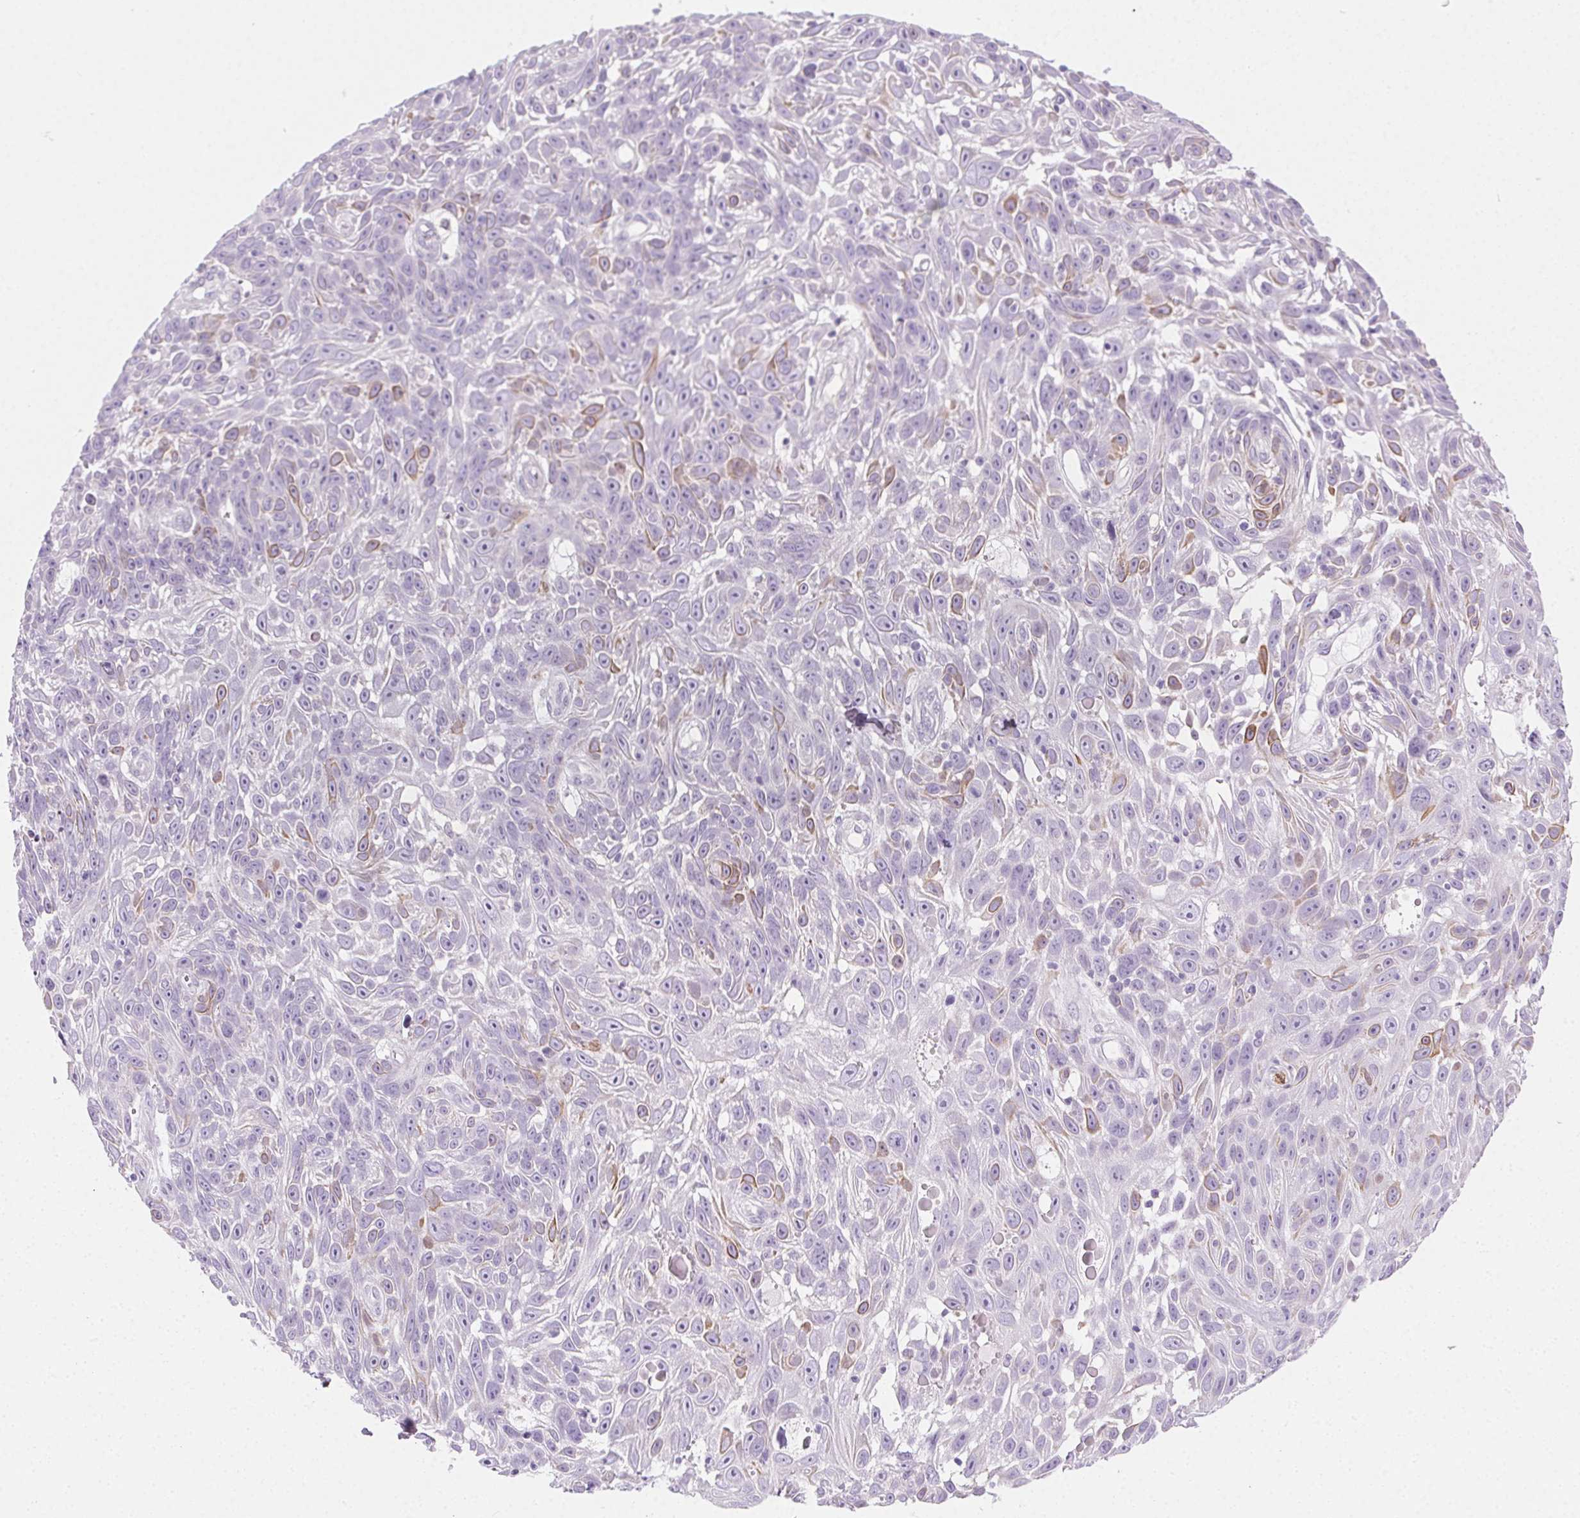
{"staining": {"intensity": "moderate", "quantity": "<25%", "location": "cytoplasmic/membranous"}, "tissue": "skin cancer", "cell_type": "Tumor cells", "image_type": "cancer", "snomed": [{"axis": "morphology", "description": "Squamous cell carcinoma, NOS"}, {"axis": "topography", "description": "Skin"}], "caption": "Squamous cell carcinoma (skin) tissue demonstrates moderate cytoplasmic/membranous positivity in about <25% of tumor cells", "gene": "TMEM45A", "patient": {"sex": "male", "age": 82}}